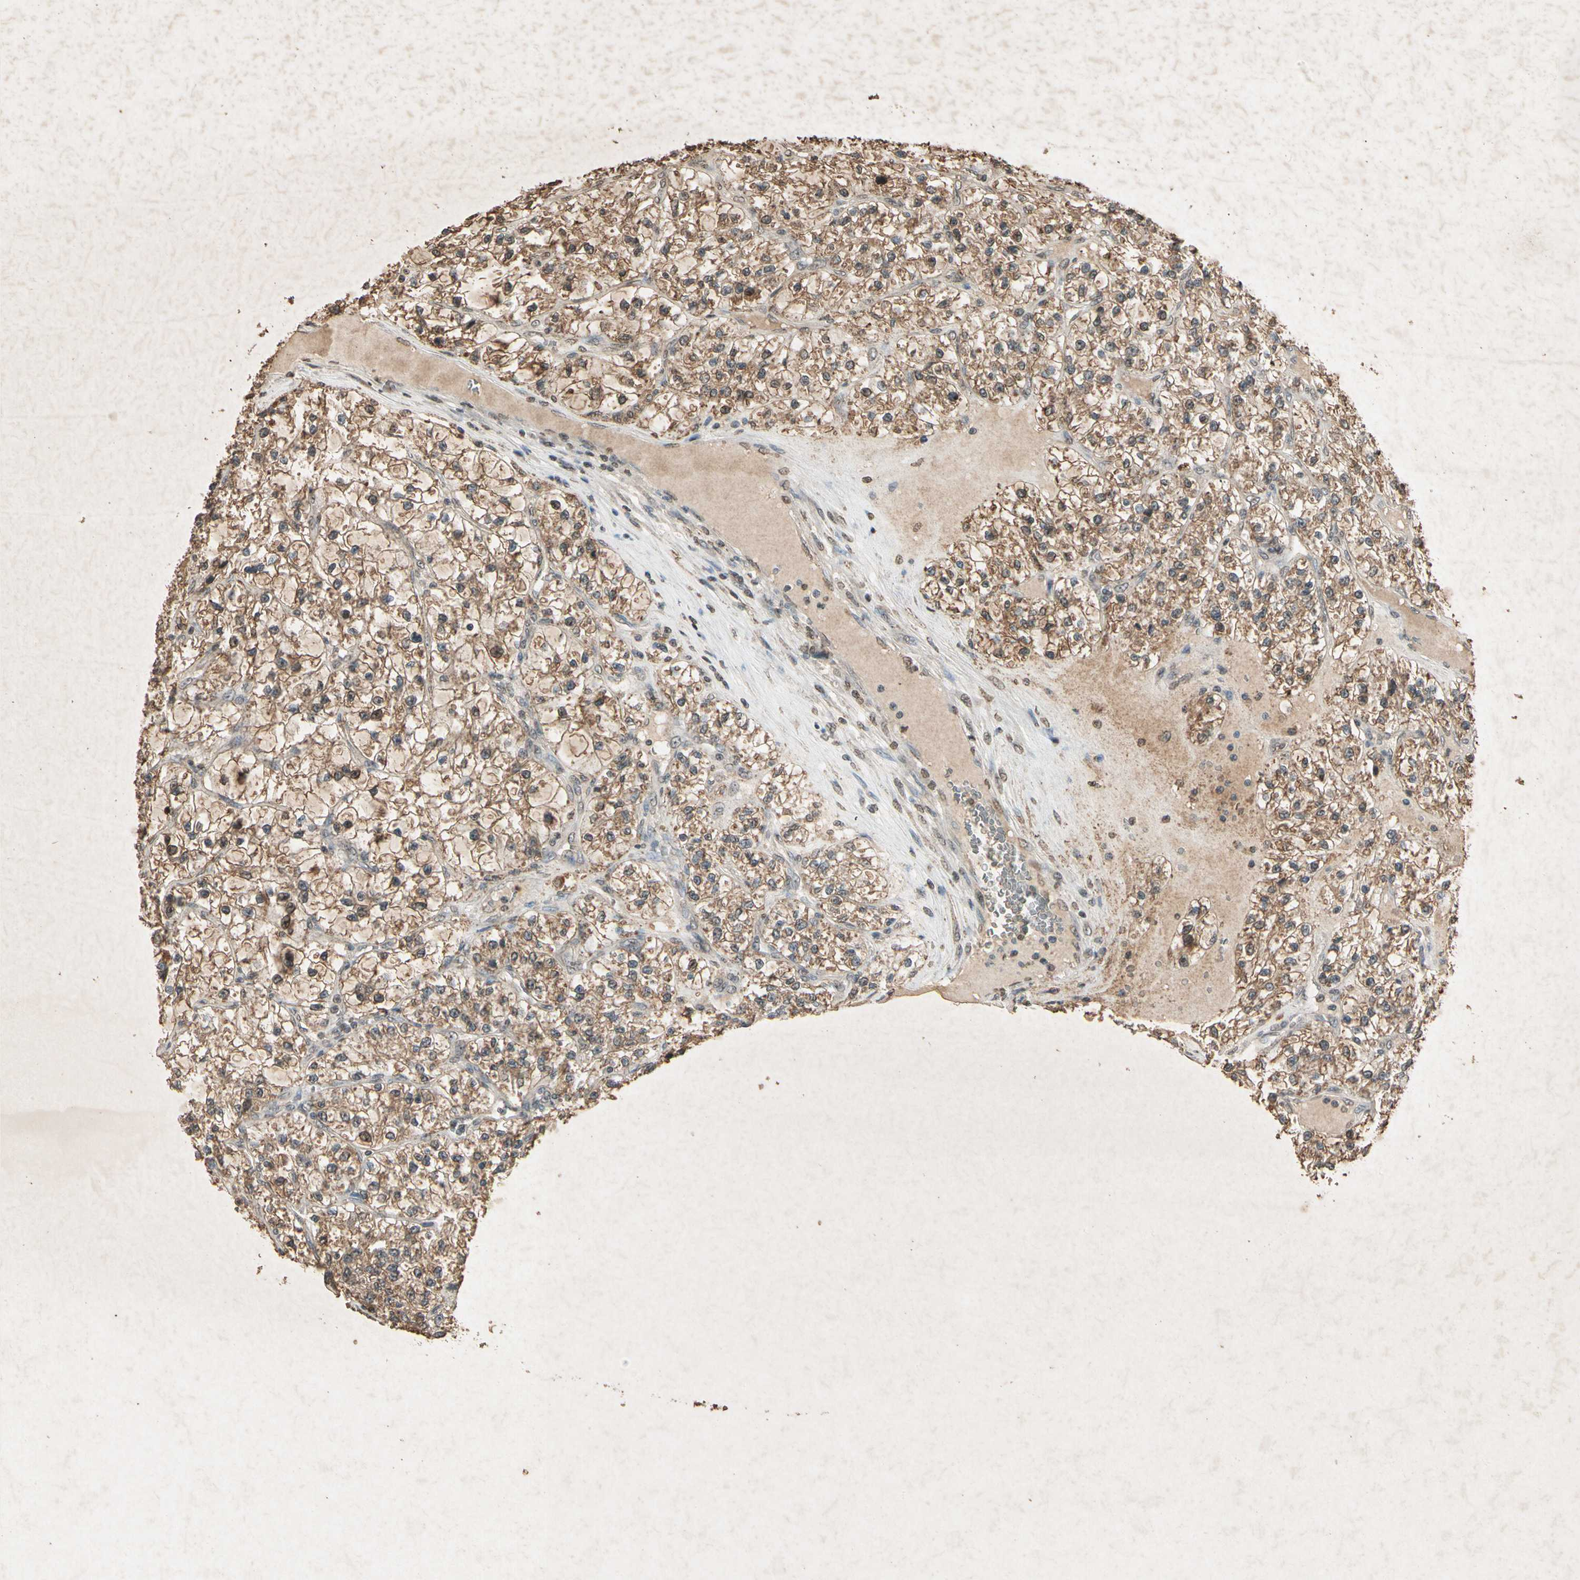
{"staining": {"intensity": "moderate", "quantity": ">75%", "location": "cytoplasmic/membranous"}, "tissue": "renal cancer", "cell_type": "Tumor cells", "image_type": "cancer", "snomed": [{"axis": "morphology", "description": "Adenocarcinoma, NOS"}, {"axis": "topography", "description": "Kidney"}], "caption": "A photomicrograph of renal cancer (adenocarcinoma) stained for a protein shows moderate cytoplasmic/membranous brown staining in tumor cells.", "gene": "GC", "patient": {"sex": "female", "age": 57}}